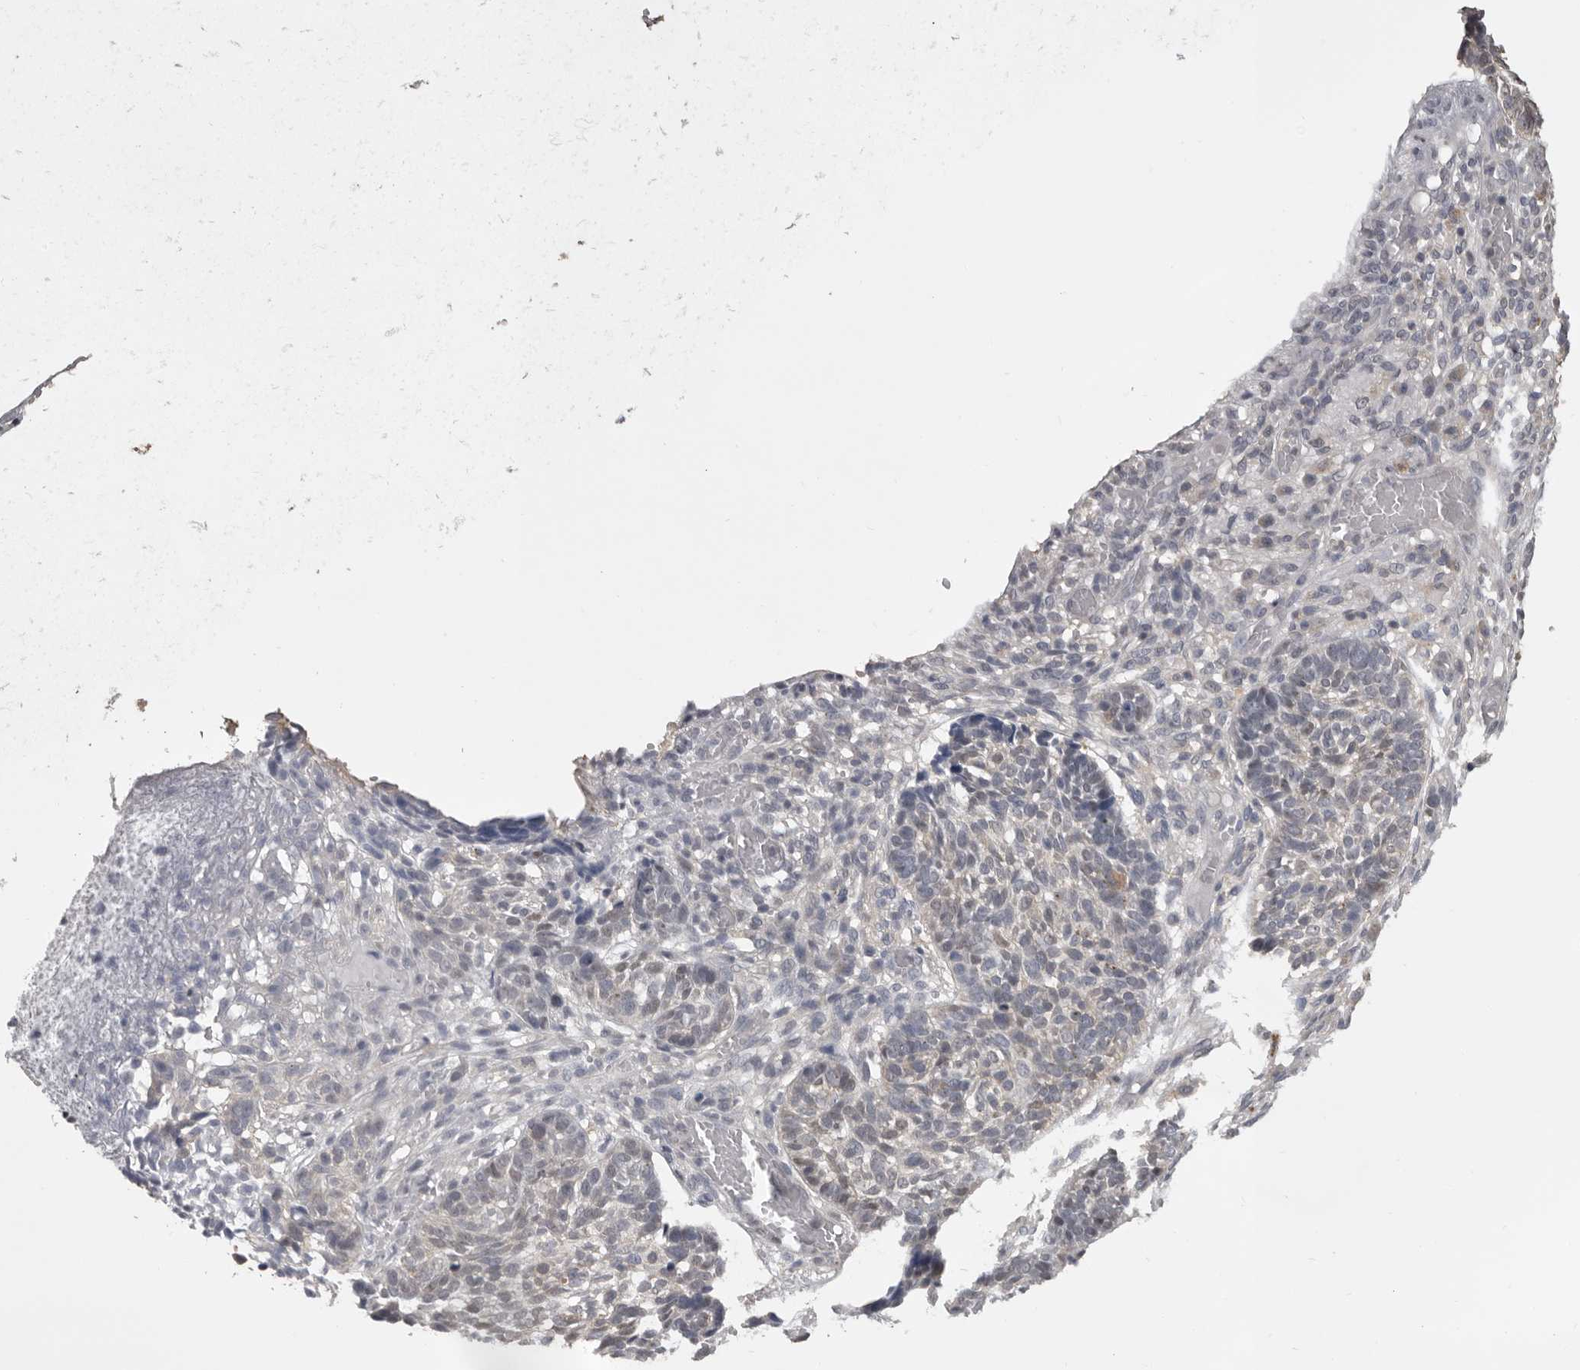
{"staining": {"intensity": "negative", "quantity": "none", "location": "none"}, "tissue": "skin cancer", "cell_type": "Tumor cells", "image_type": "cancer", "snomed": [{"axis": "morphology", "description": "Basal cell carcinoma"}, {"axis": "topography", "description": "Skin"}], "caption": "Skin cancer was stained to show a protein in brown. There is no significant expression in tumor cells. (DAB immunohistochemistry visualized using brightfield microscopy, high magnification).", "gene": "MDH1", "patient": {"sex": "male", "age": 85}}